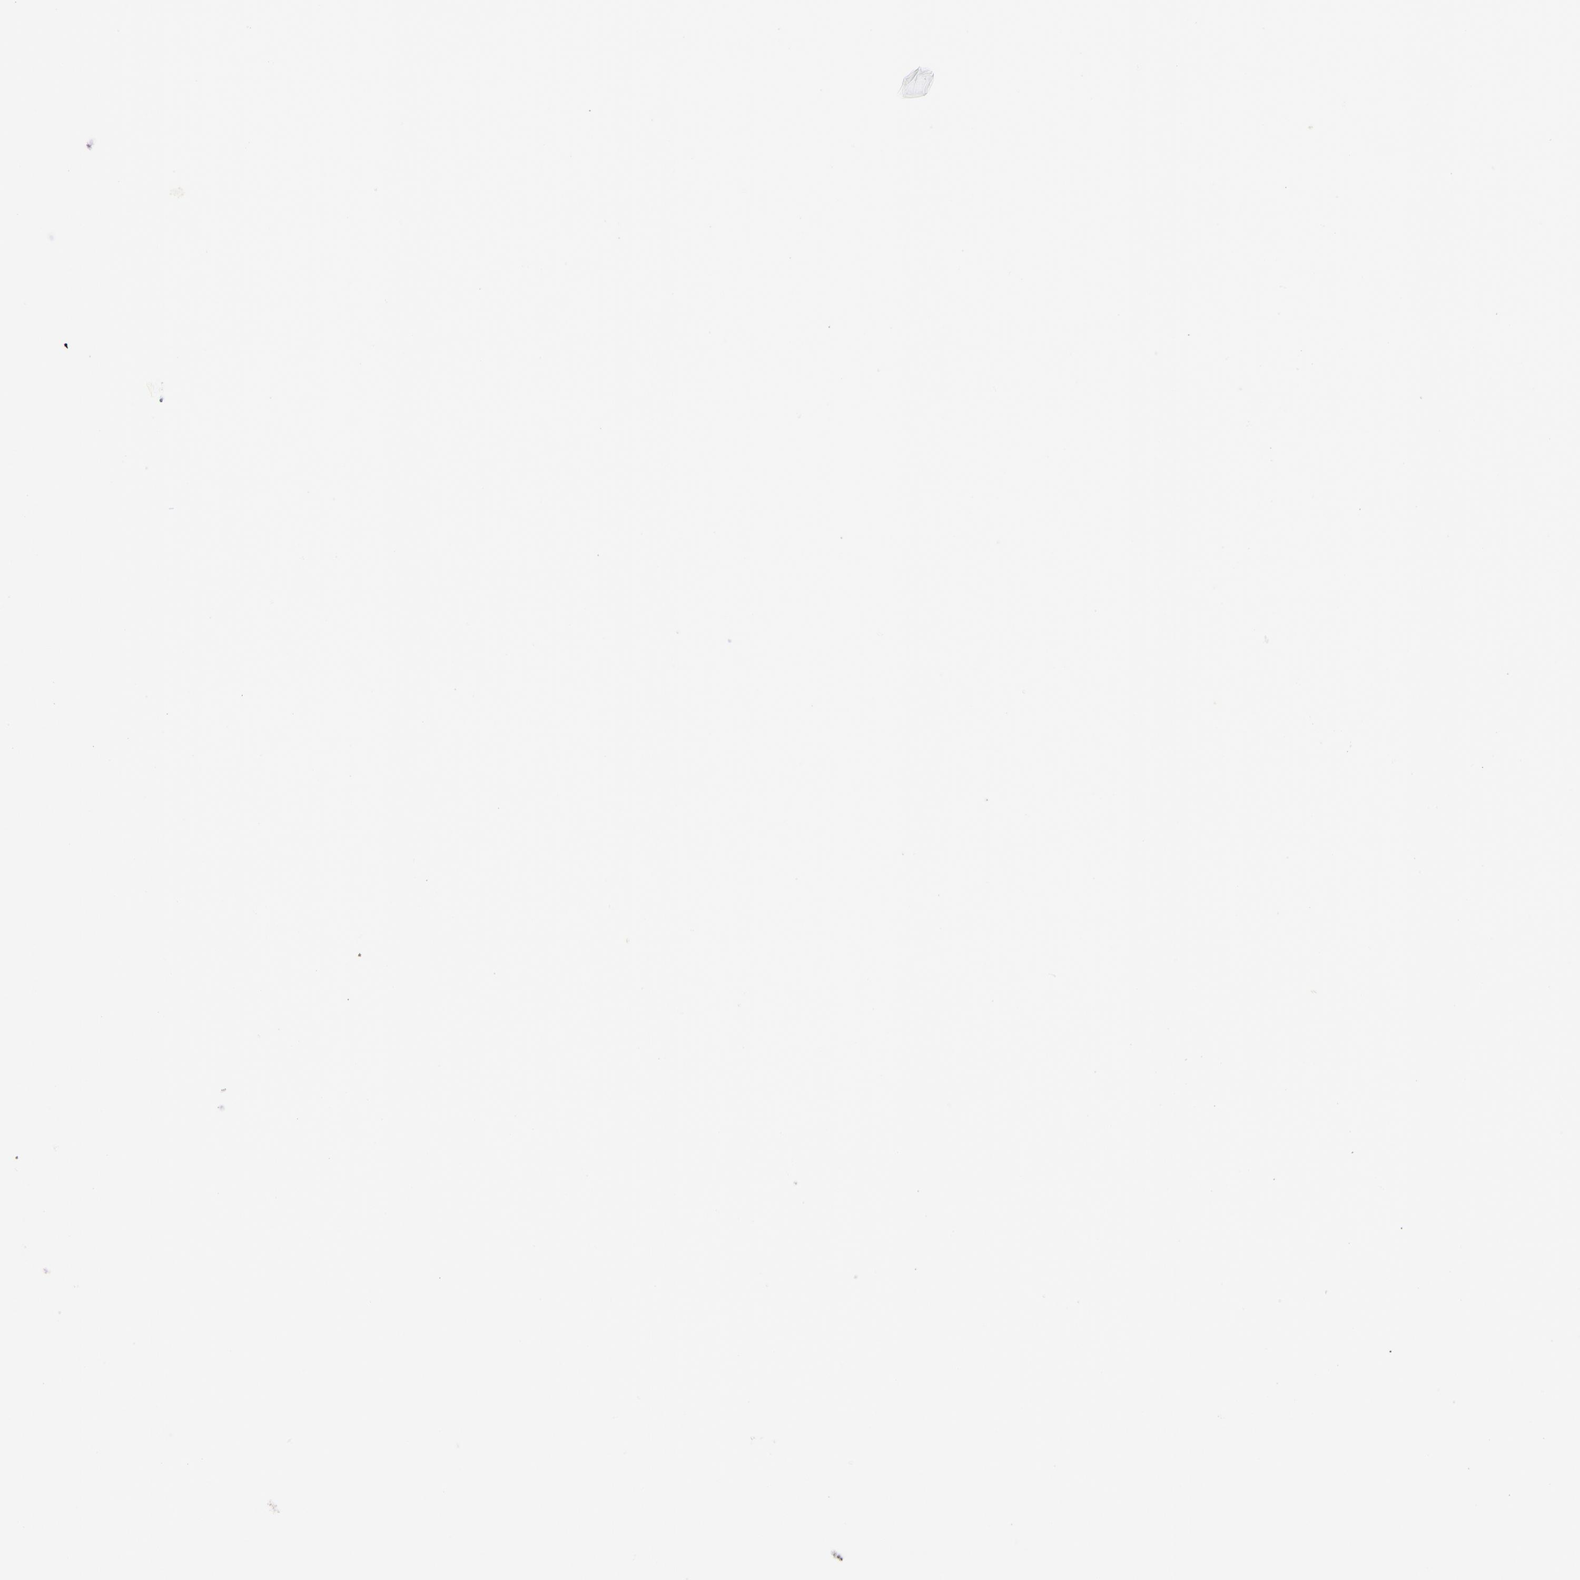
{"staining": {"intensity": "moderate", "quantity": ">75%", "location": "cytoplasmic/membranous"}, "tissue": "skin", "cell_type": "Epidermal cells", "image_type": "normal", "snomed": [{"axis": "morphology", "description": "Normal tissue, NOS"}, {"axis": "morphology", "description": "Inflammation, NOS"}, {"axis": "topography", "description": "Soft tissue"}, {"axis": "topography", "description": "Anal"}], "caption": "Moderate cytoplasmic/membranous protein positivity is appreciated in approximately >75% of epidermal cells in skin.", "gene": "MAP2K2", "patient": {"sex": "female", "age": 15}}